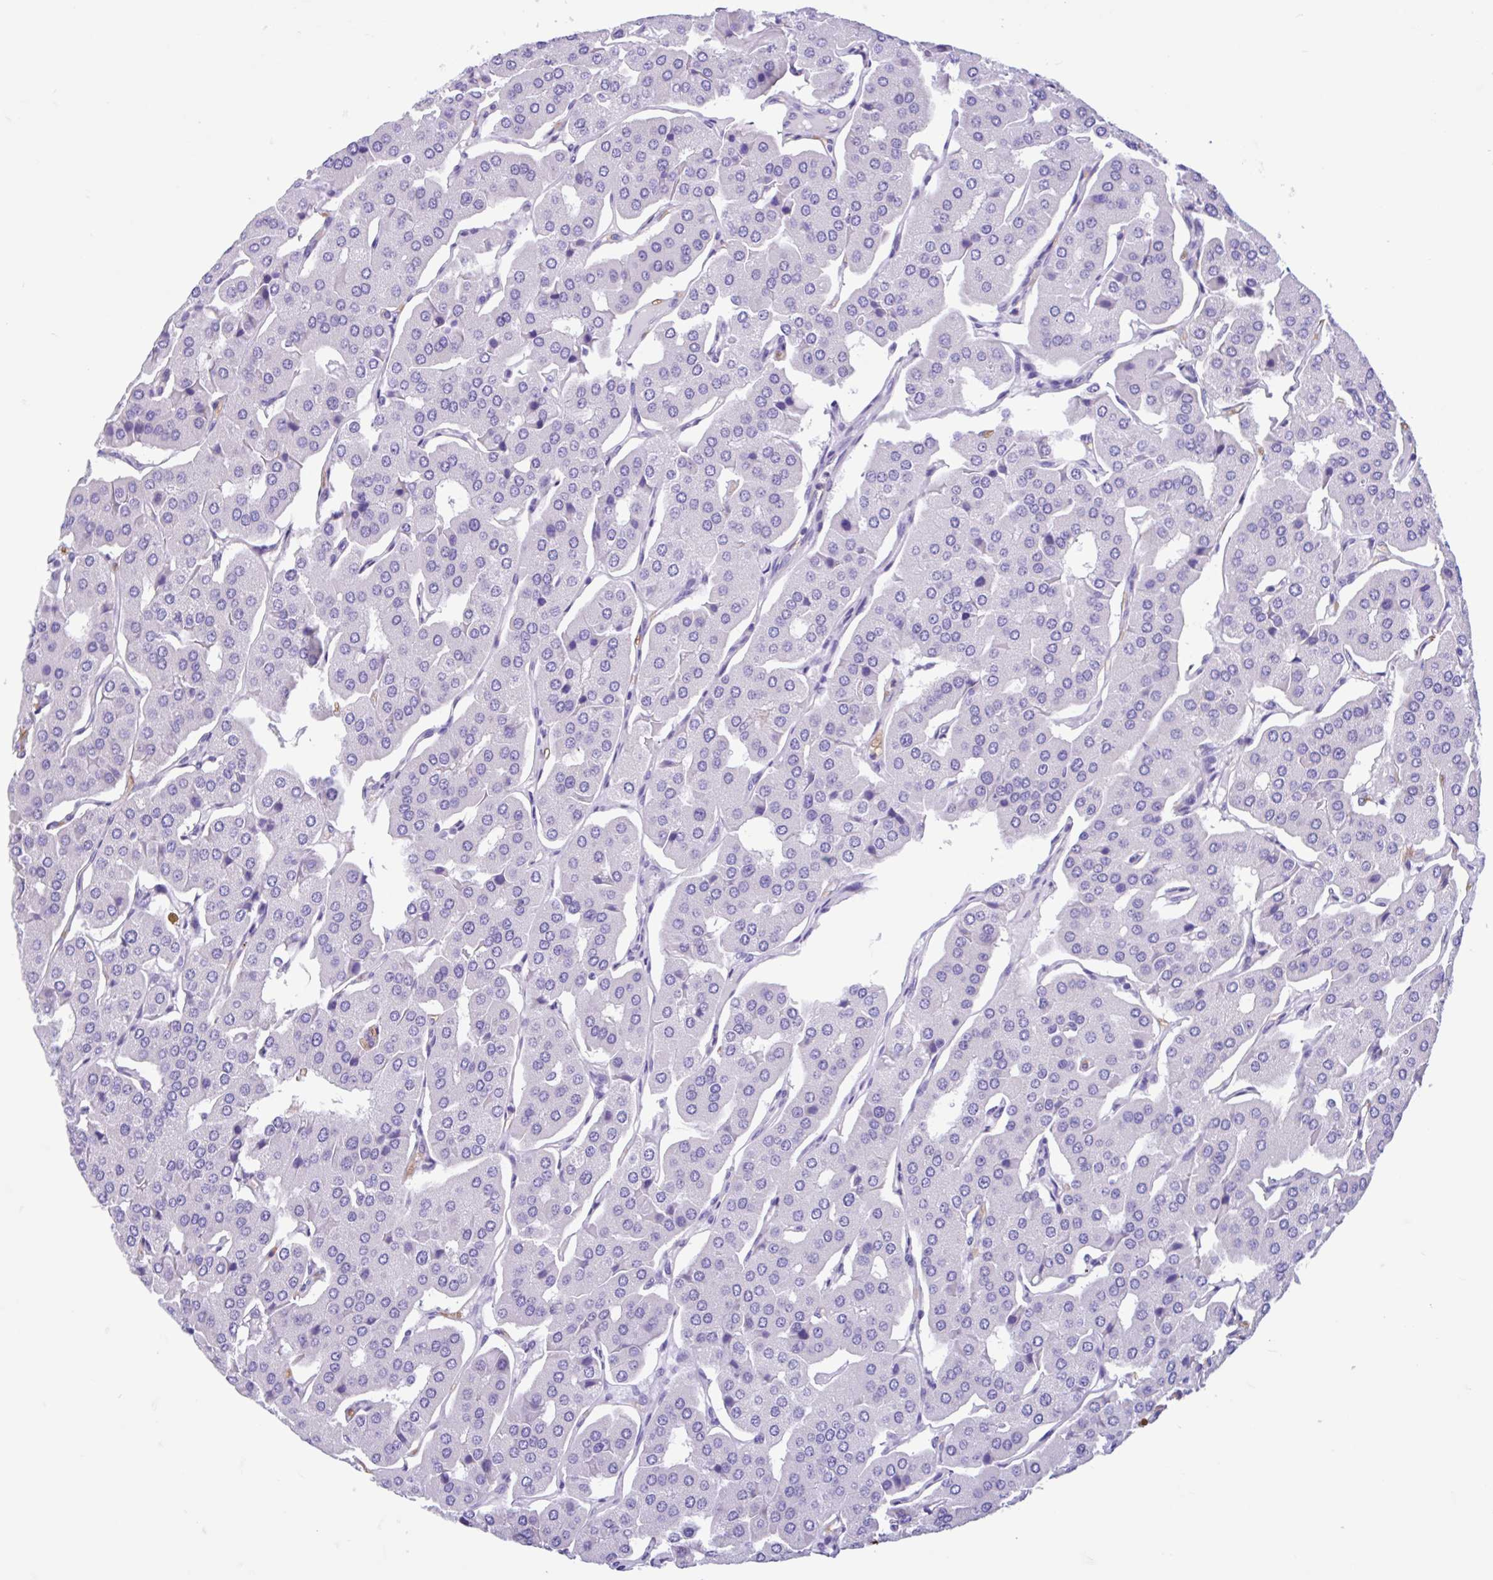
{"staining": {"intensity": "negative", "quantity": "none", "location": "none"}, "tissue": "parathyroid gland", "cell_type": "Glandular cells", "image_type": "normal", "snomed": [{"axis": "morphology", "description": "Normal tissue, NOS"}, {"axis": "morphology", "description": "Adenoma, NOS"}, {"axis": "topography", "description": "Parathyroid gland"}], "caption": "High power microscopy histopathology image of an immunohistochemistry (IHC) photomicrograph of normal parathyroid gland, revealing no significant positivity in glandular cells. (Stains: DAB IHC with hematoxylin counter stain, Microscopy: brightfield microscopy at high magnification).", "gene": "TMEM79", "patient": {"sex": "female", "age": 86}}